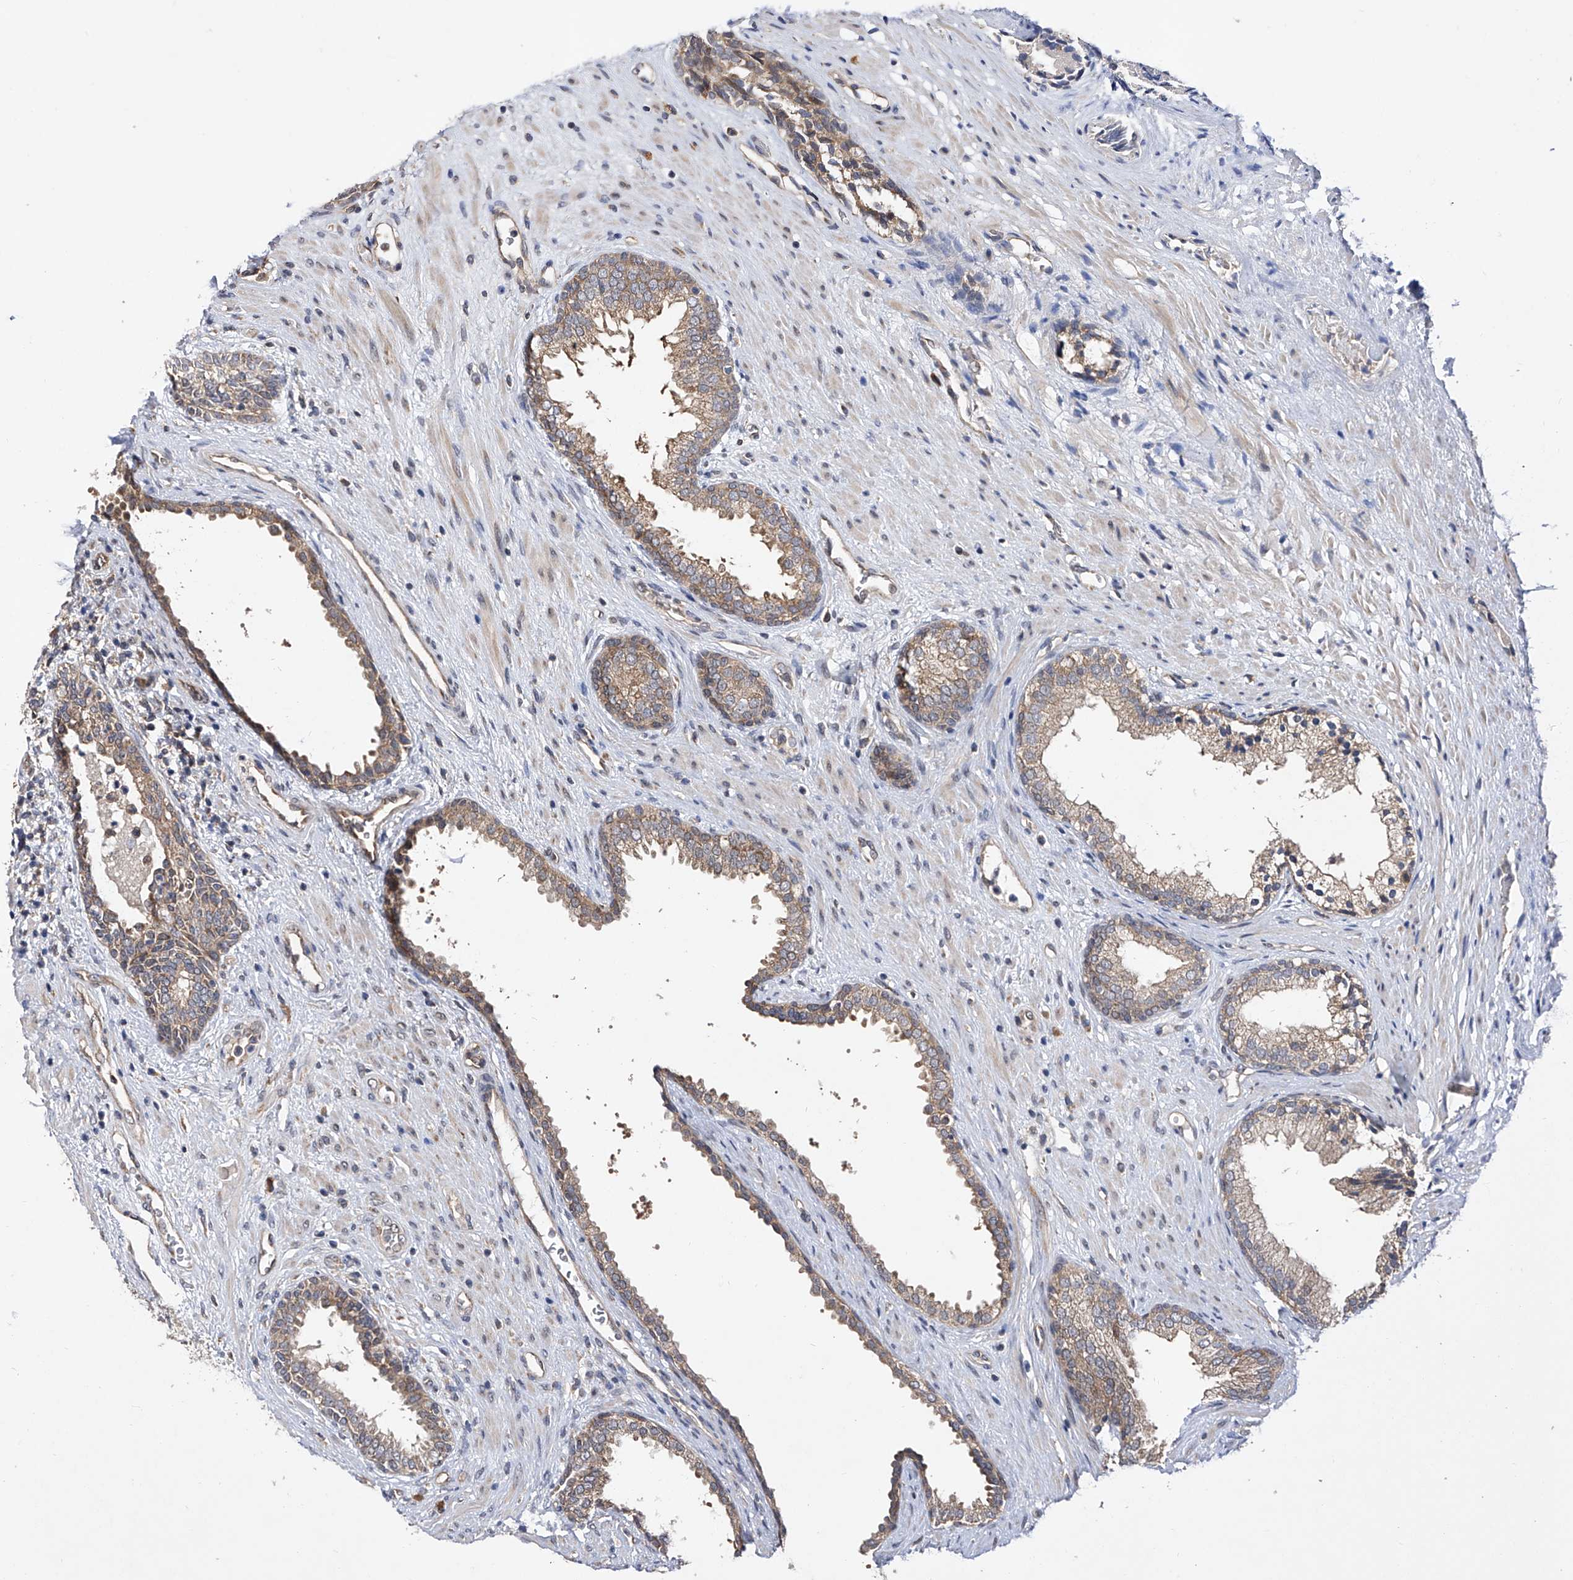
{"staining": {"intensity": "moderate", "quantity": ">75%", "location": "cytoplasmic/membranous"}, "tissue": "prostate", "cell_type": "Glandular cells", "image_type": "normal", "snomed": [{"axis": "morphology", "description": "Normal tissue, NOS"}, {"axis": "topography", "description": "Prostate"}], "caption": "This is a histology image of IHC staining of normal prostate, which shows moderate positivity in the cytoplasmic/membranous of glandular cells.", "gene": "USP45", "patient": {"sex": "male", "age": 76}}